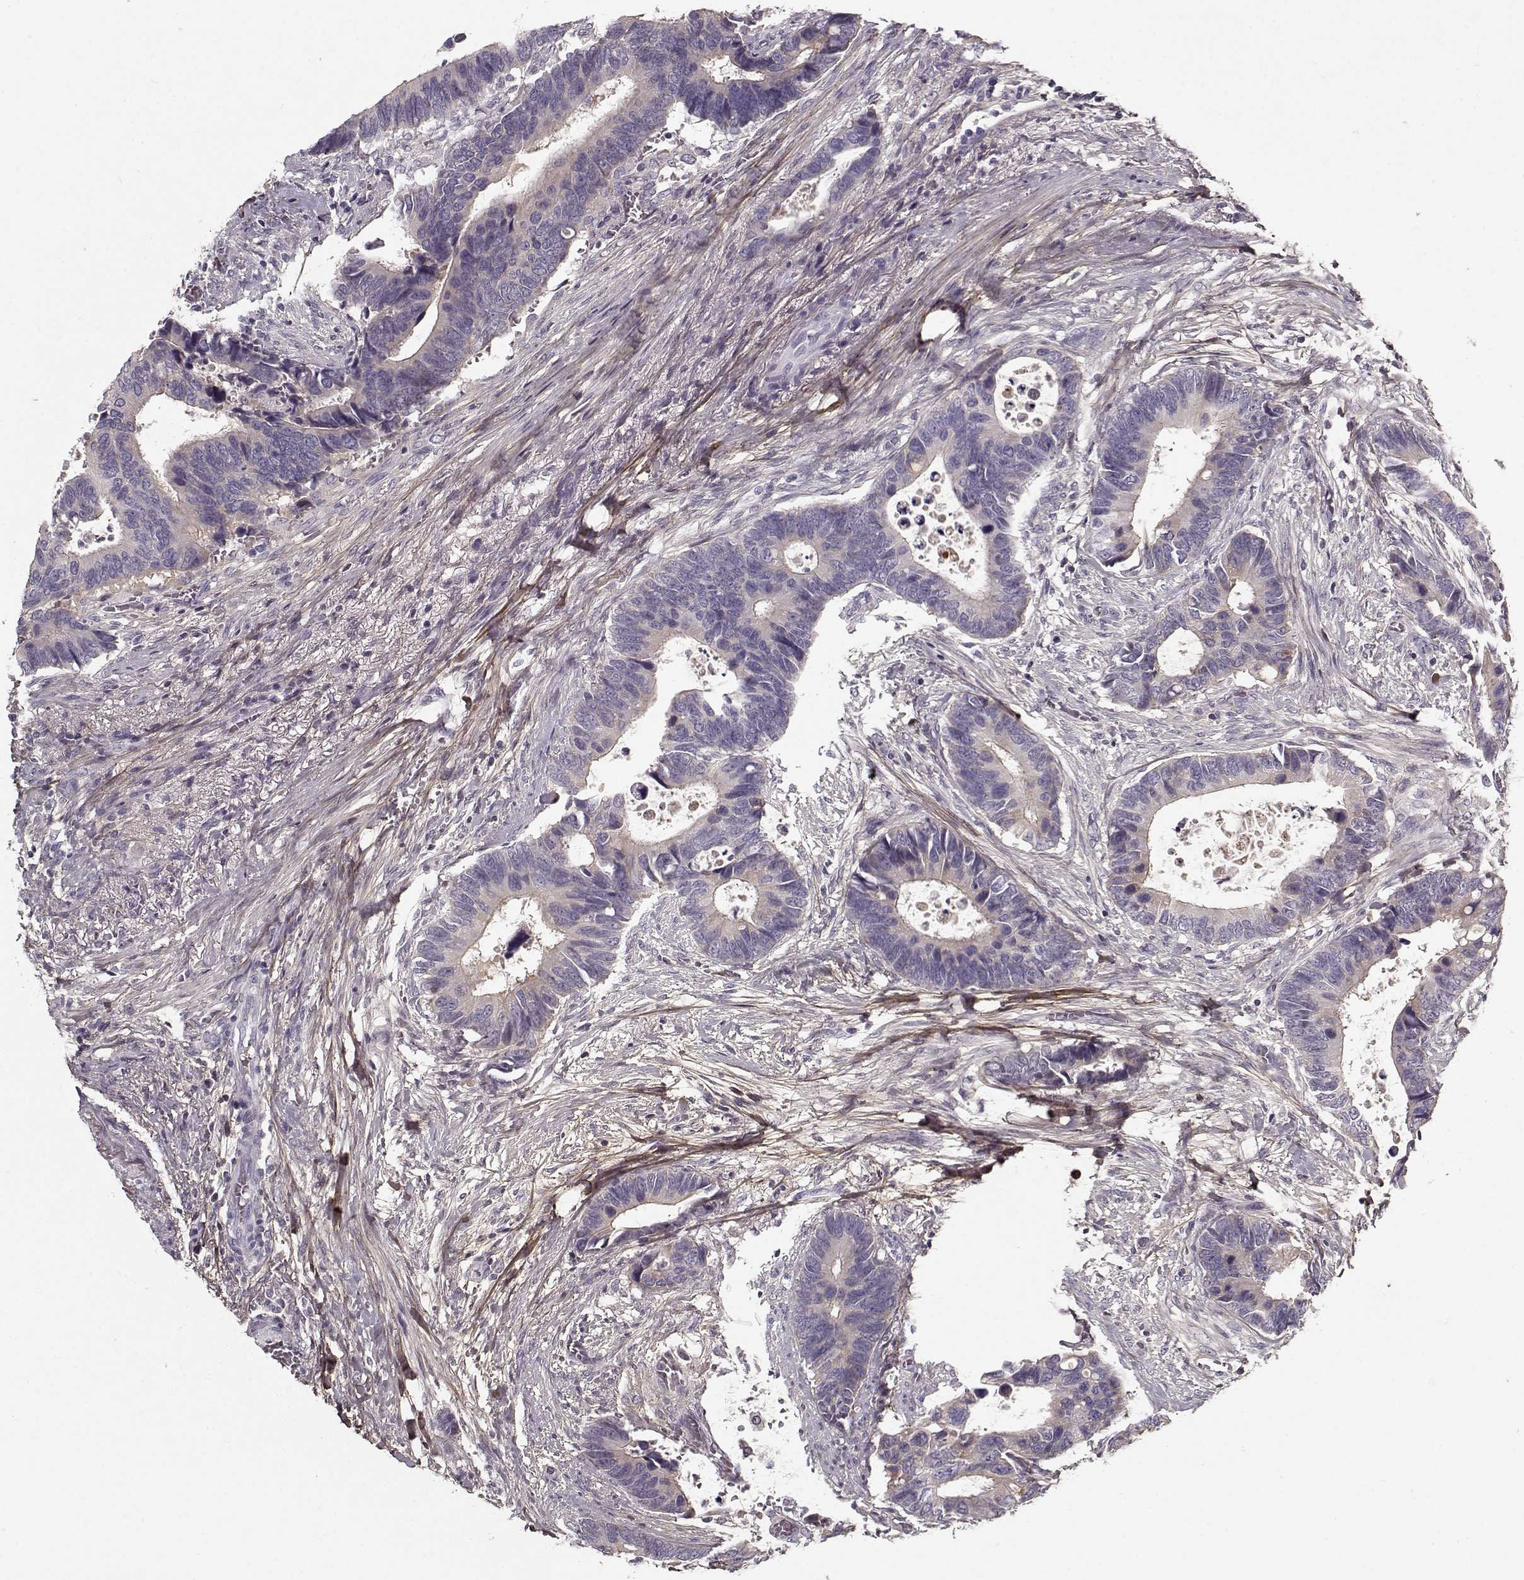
{"staining": {"intensity": "negative", "quantity": "none", "location": "none"}, "tissue": "colorectal cancer", "cell_type": "Tumor cells", "image_type": "cancer", "snomed": [{"axis": "morphology", "description": "Adenocarcinoma, NOS"}, {"axis": "topography", "description": "Colon"}], "caption": "IHC of adenocarcinoma (colorectal) demonstrates no expression in tumor cells.", "gene": "LUM", "patient": {"sex": "male", "age": 49}}